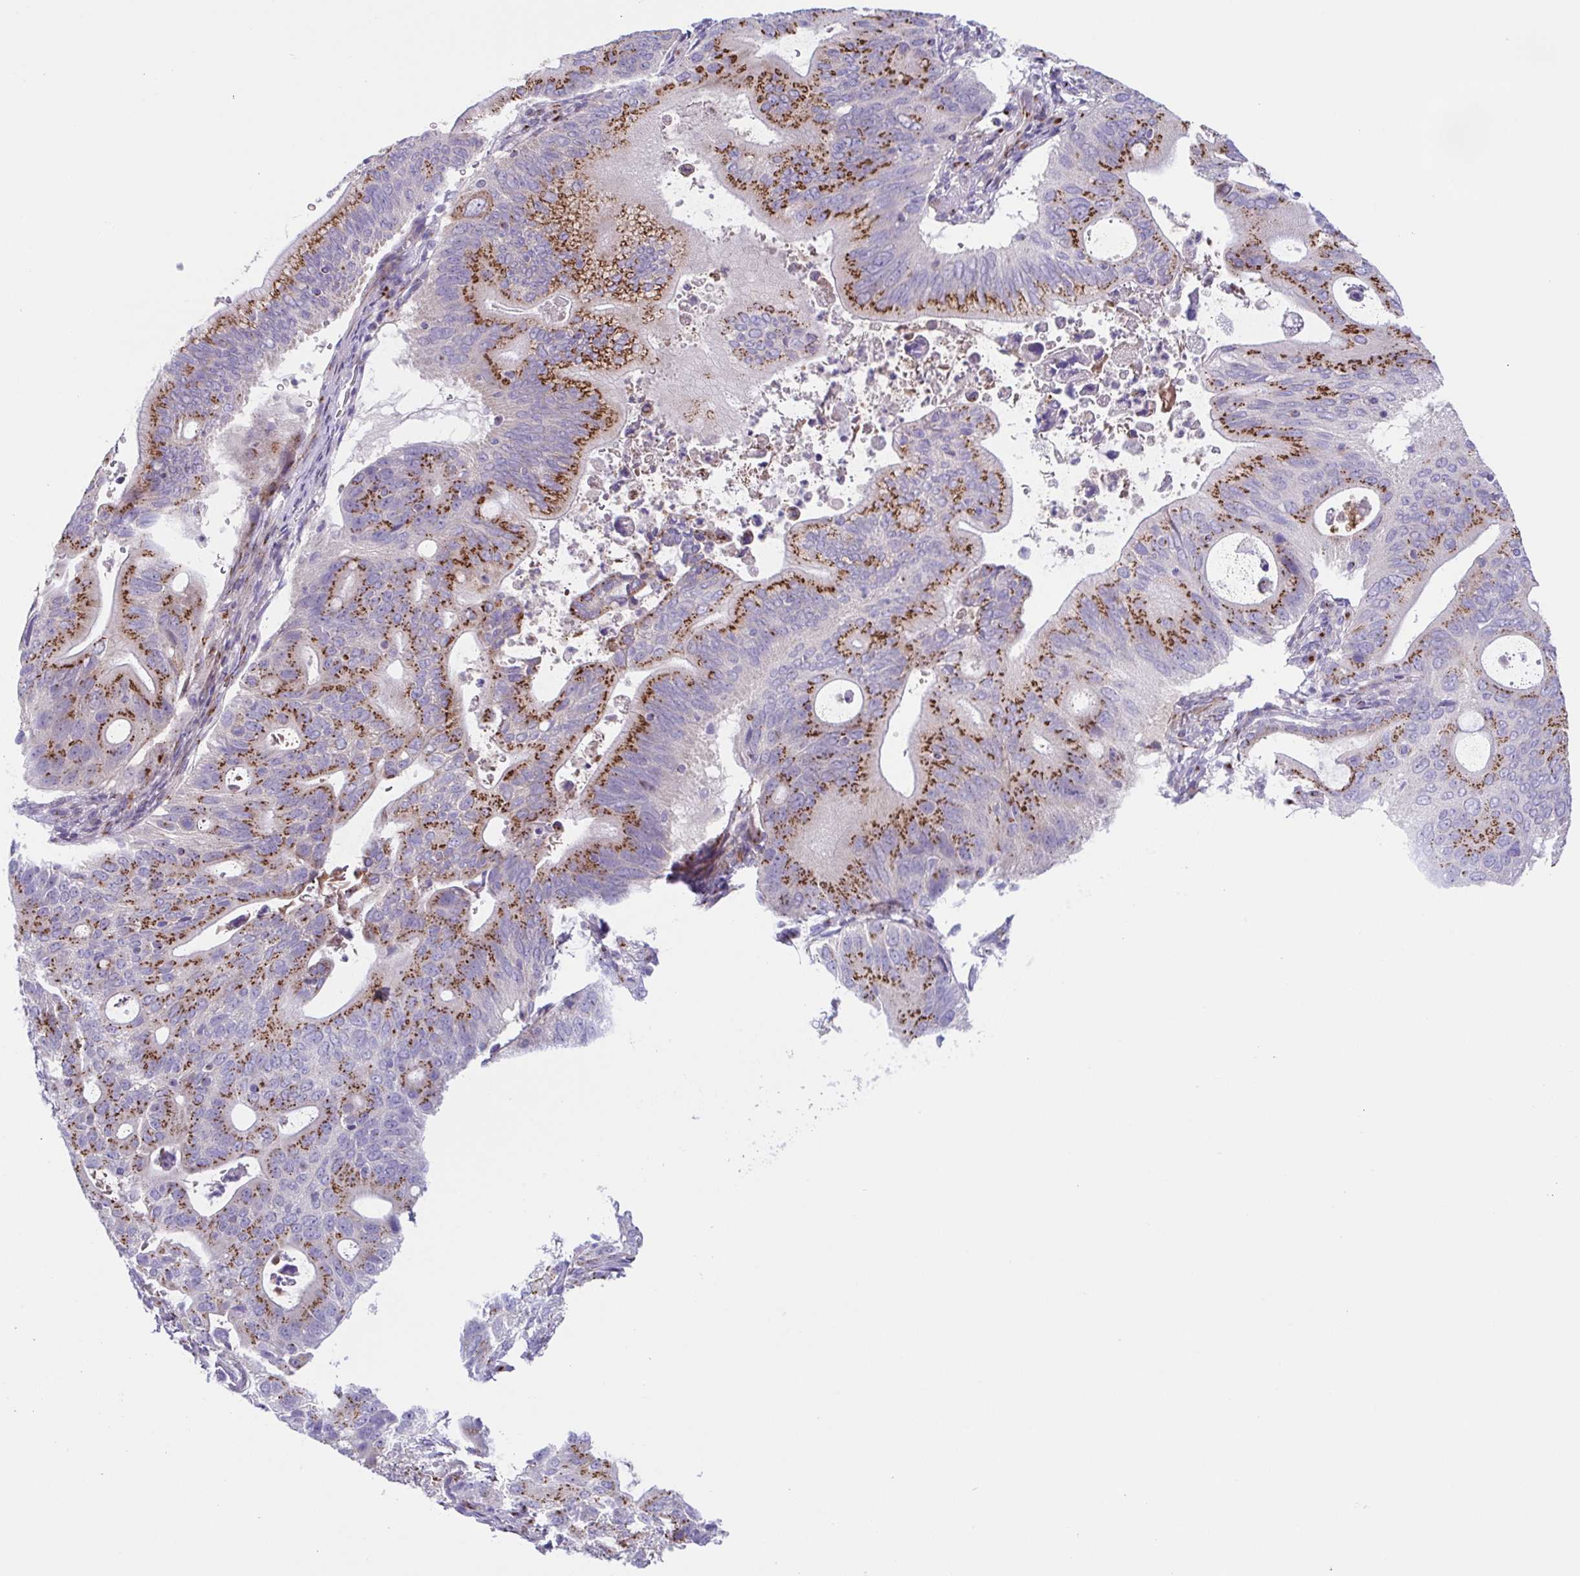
{"staining": {"intensity": "strong", "quantity": "25%-75%", "location": "cytoplasmic/membranous"}, "tissue": "pancreatic cancer", "cell_type": "Tumor cells", "image_type": "cancer", "snomed": [{"axis": "morphology", "description": "Adenocarcinoma, NOS"}, {"axis": "topography", "description": "Pancreas"}], "caption": "Strong cytoplasmic/membranous staining for a protein is appreciated in about 25%-75% of tumor cells of pancreatic cancer (adenocarcinoma) using immunohistochemistry.", "gene": "COL17A1", "patient": {"sex": "female", "age": 72}}